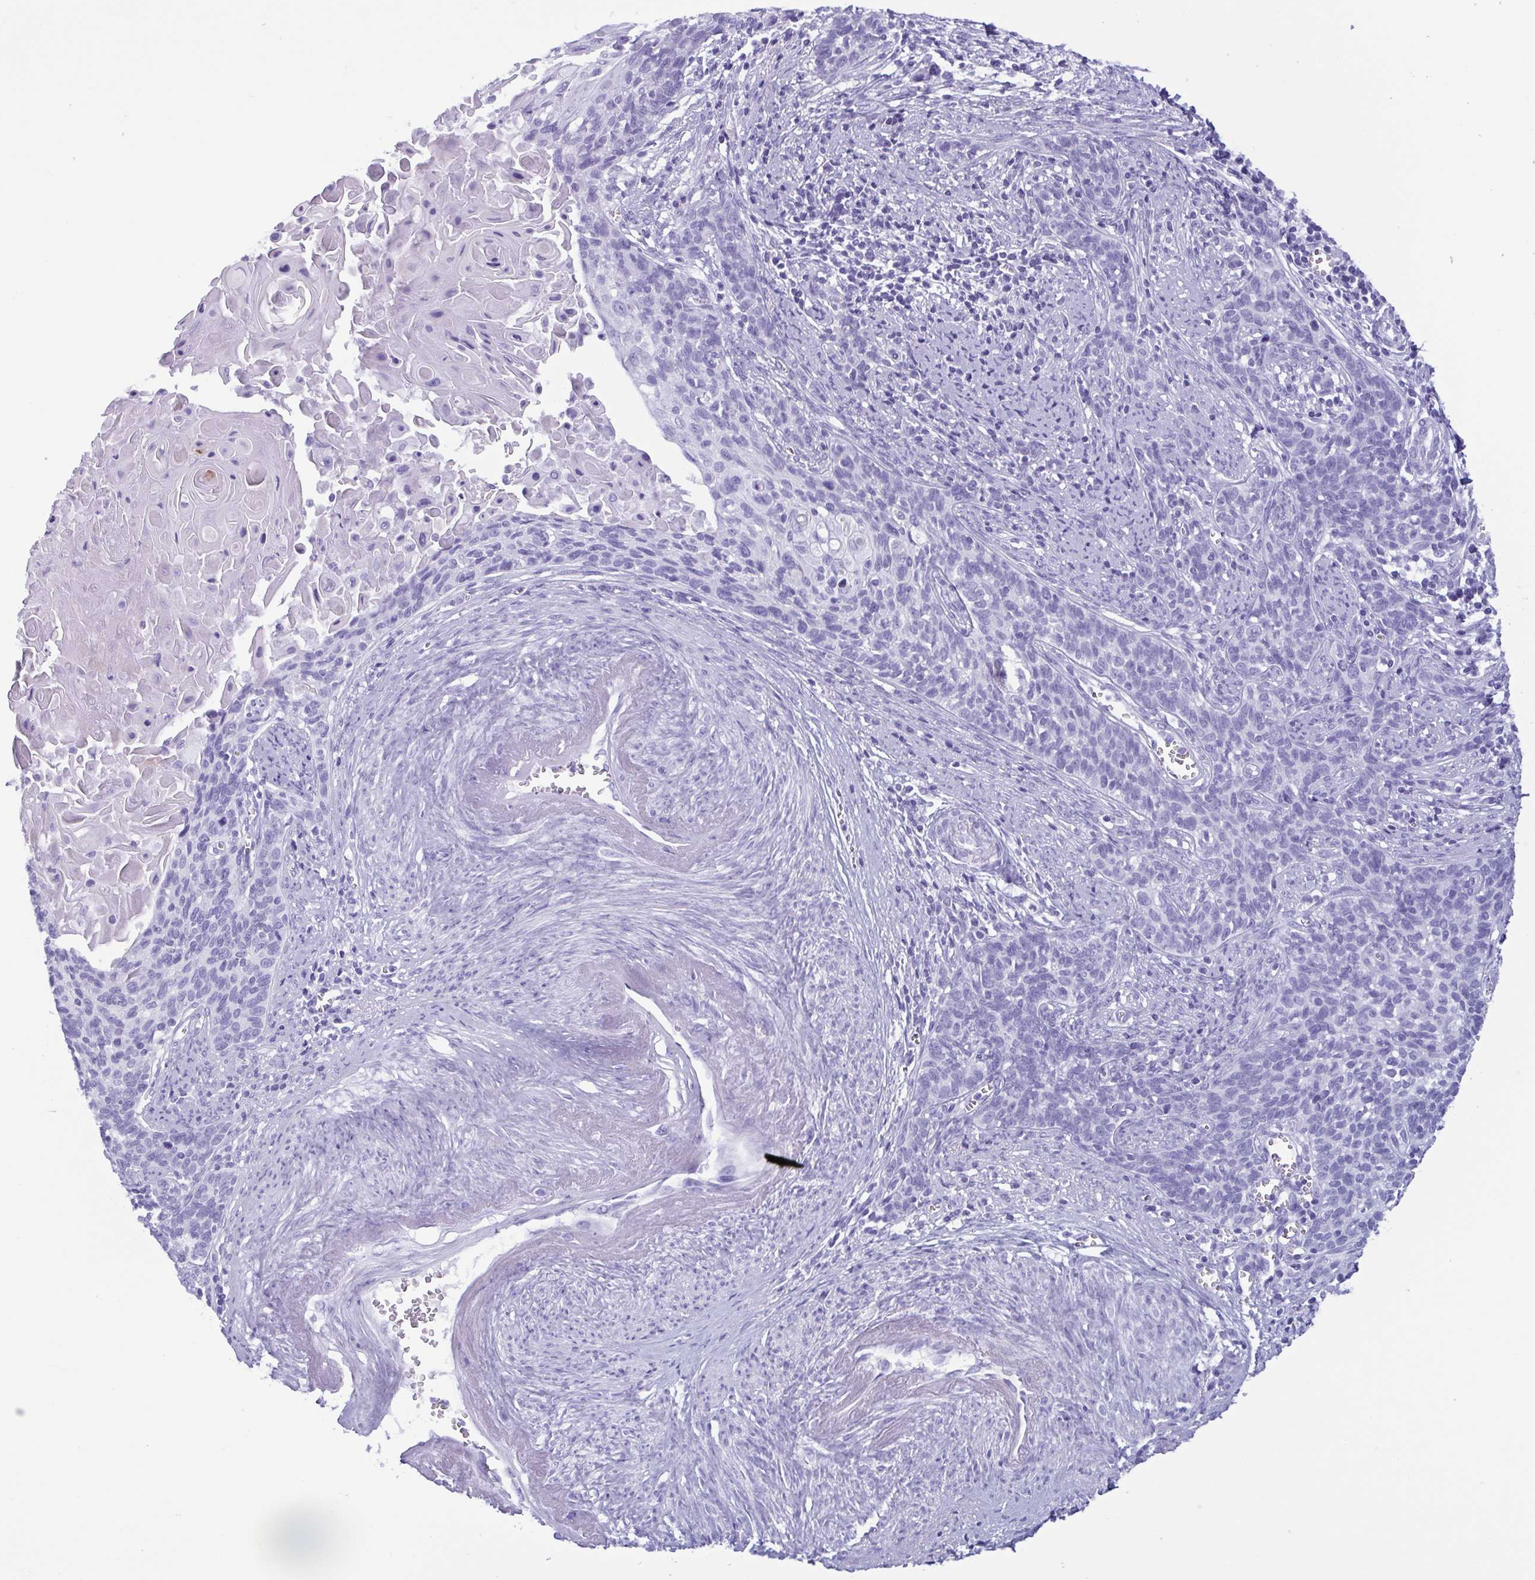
{"staining": {"intensity": "negative", "quantity": "none", "location": "none"}, "tissue": "cervical cancer", "cell_type": "Tumor cells", "image_type": "cancer", "snomed": [{"axis": "morphology", "description": "Squamous cell carcinoma, NOS"}, {"axis": "topography", "description": "Cervix"}], "caption": "Protein analysis of cervical cancer (squamous cell carcinoma) displays no significant expression in tumor cells.", "gene": "LTF", "patient": {"sex": "female", "age": 39}}